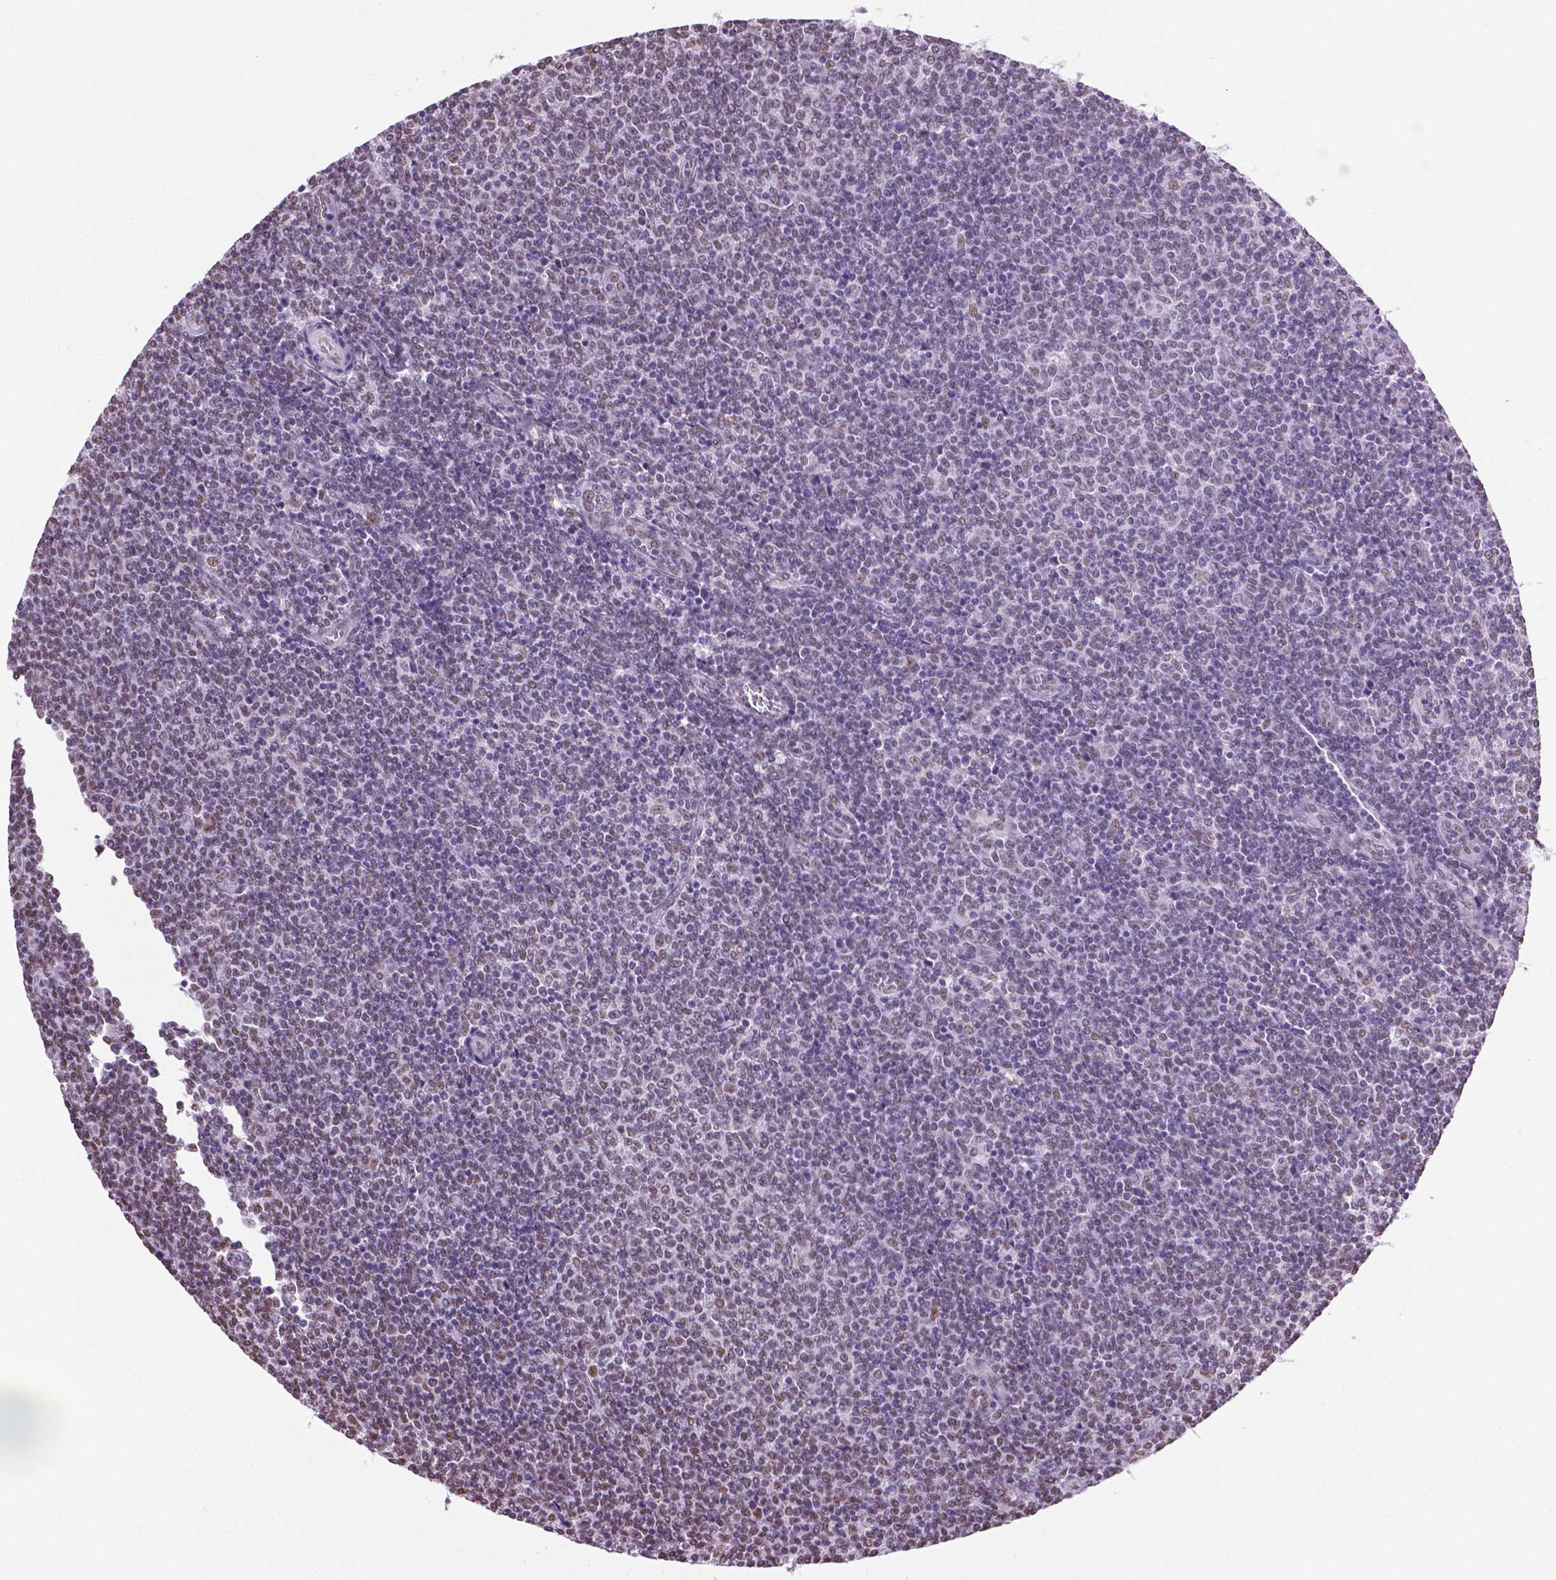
{"staining": {"intensity": "weak", "quantity": "<25%", "location": "nuclear"}, "tissue": "lymphoma", "cell_type": "Tumor cells", "image_type": "cancer", "snomed": [{"axis": "morphology", "description": "Malignant lymphoma, non-Hodgkin's type, Low grade"}, {"axis": "topography", "description": "Lymph node"}], "caption": "Lymphoma stained for a protein using IHC demonstrates no staining tumor cells.", "gene": "ABI2", "patient": {"sex": "male", "age": 52}}